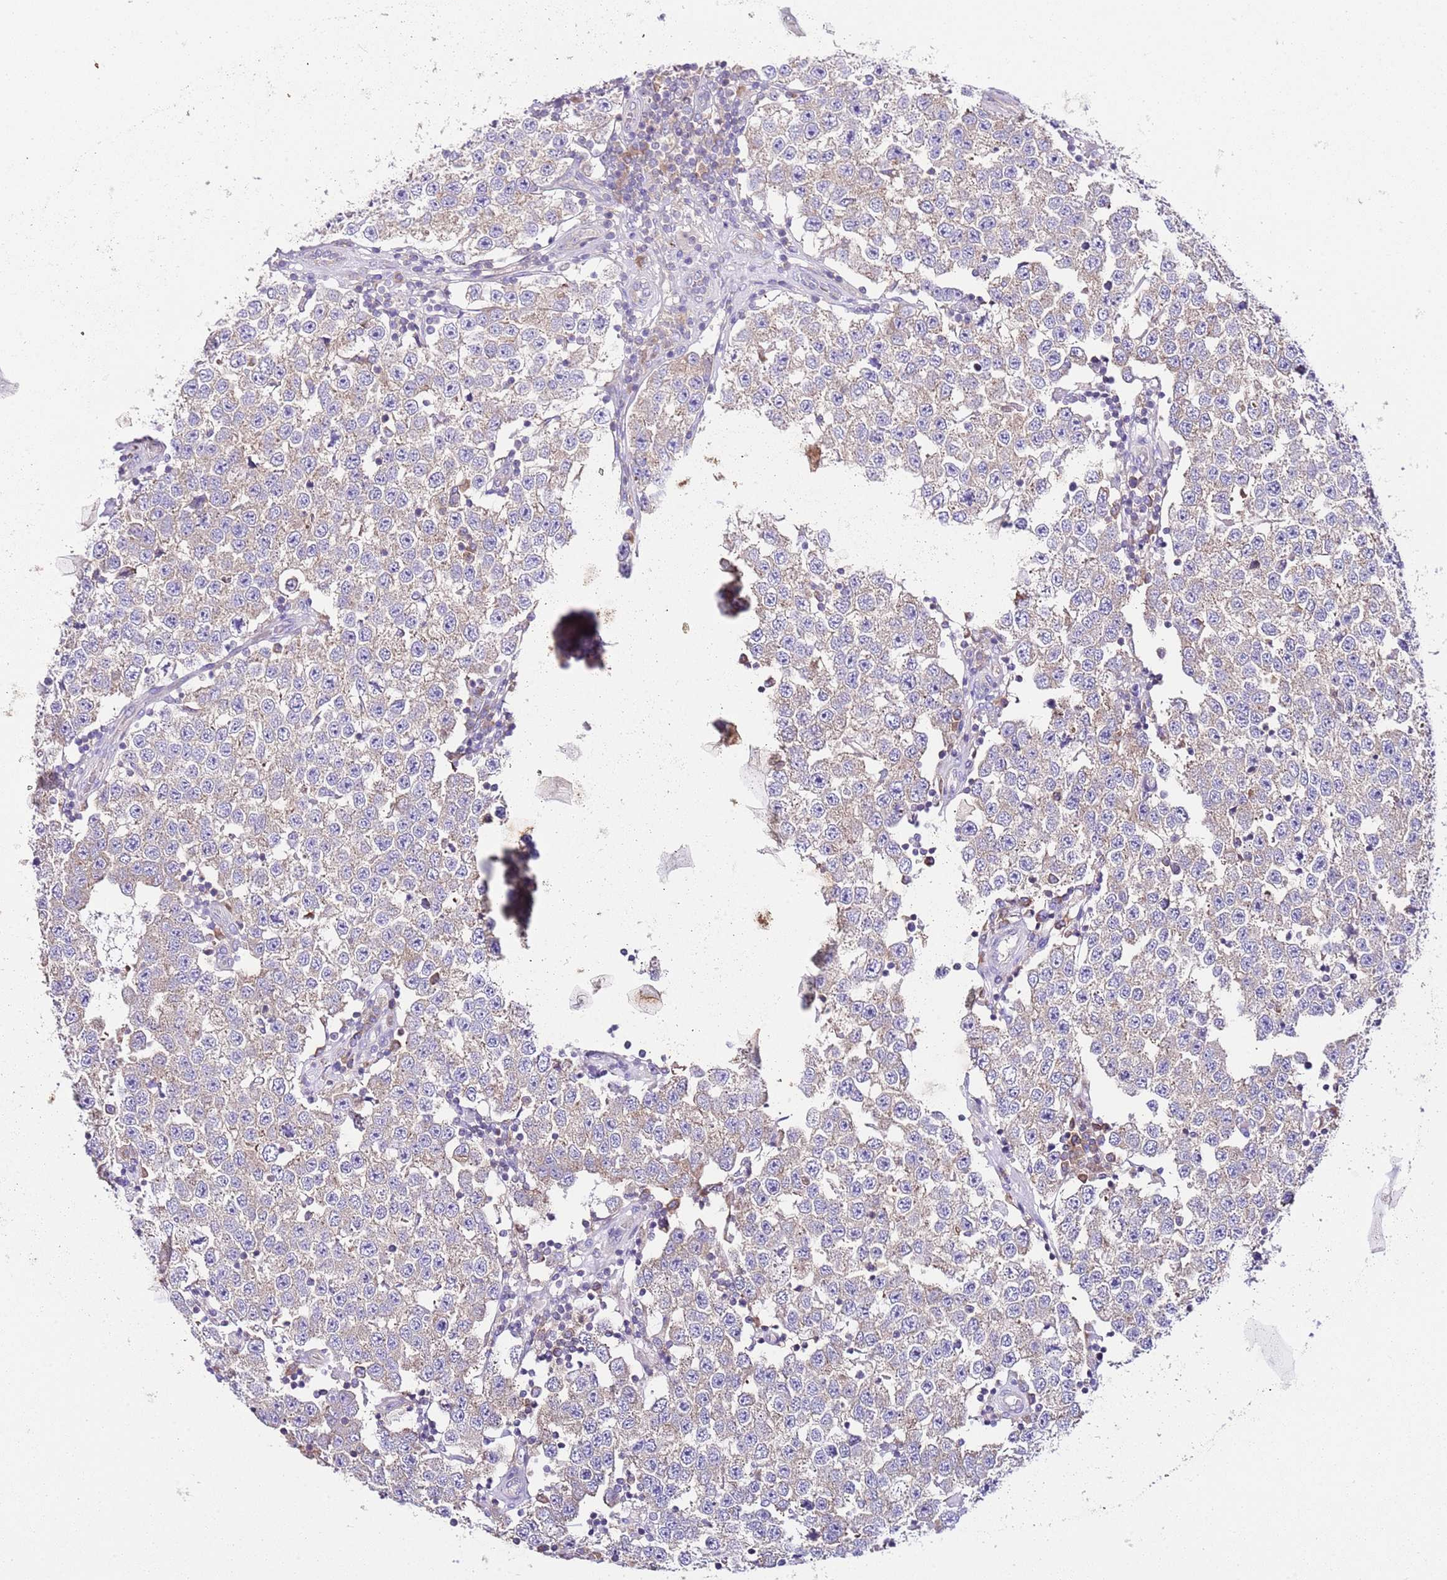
{"staining": {"intensity": "negative", "quantity": "none", "location": "none"}, "tissue": "testis cancer", "cell_type": "Tumor cells", "image_type": "cancer", "snomed": [{"axis": "morphology", "description": "Seminoma, NOS"}, {"axis": "topography", "description": "Testis"}], "caption": "Image shows no significant protein staining in tumor cells of testis seminoma.", "gene": "RPS10", "patient": {"sex": "male", "age": 34}}